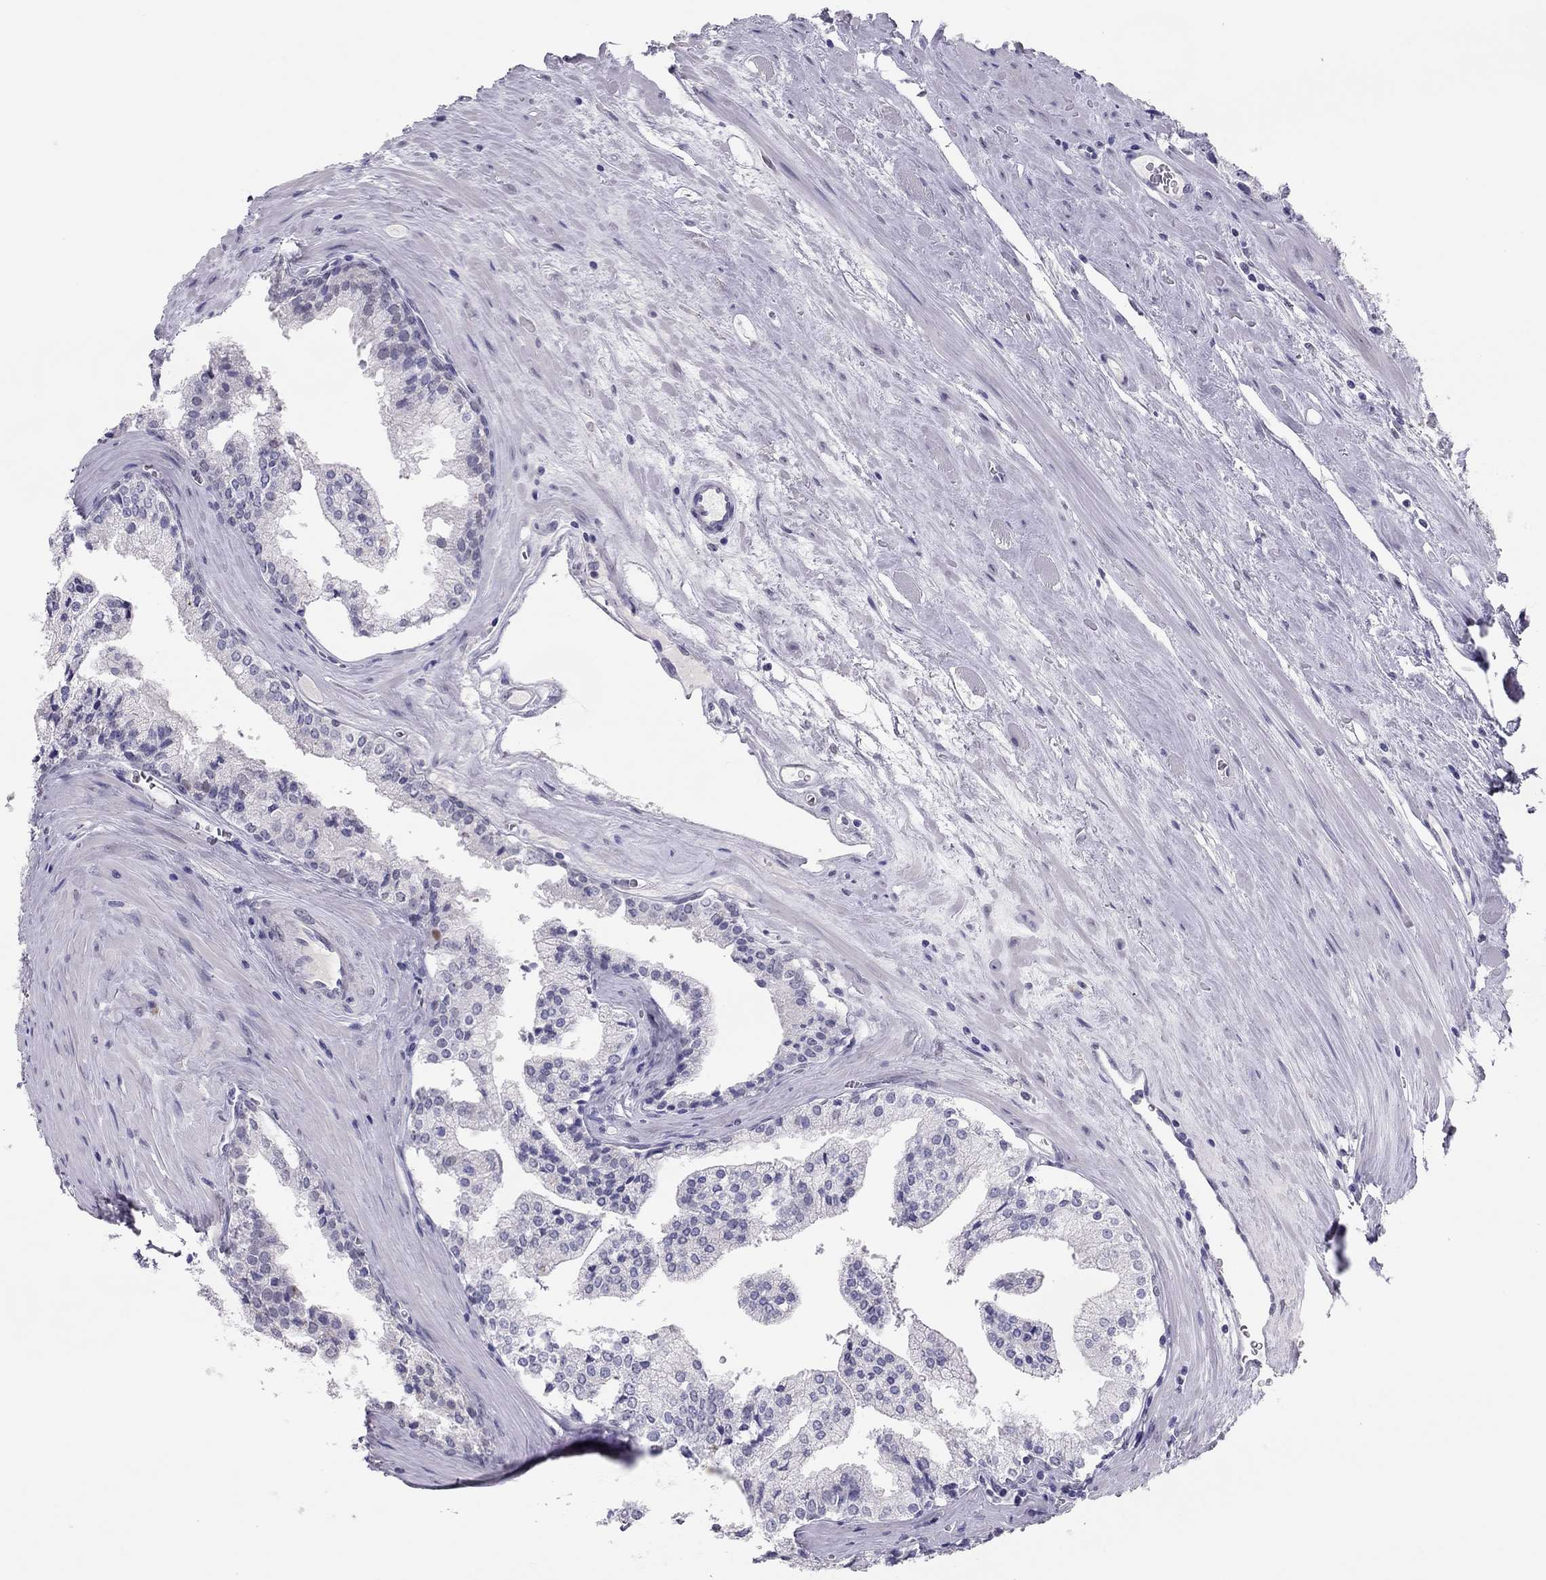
{"staining": {"intensity": "negative", "quantity": "none", "location": "none"}, "tissue": "prostate cancer", "cell_type": "Tumor cells", "image_type": "cancer", "snomed": [{"axis": "morphology", "description": "Adenocarcinoma, NOS"}, {"axis": "topography", "description": "Prostate"}], "caption": "Tumor cells are negative for protein expression in human adenocarcinoma (prostate).", "gene": "PHOX2A", "patient": {"sex": "male", "age": 72}}